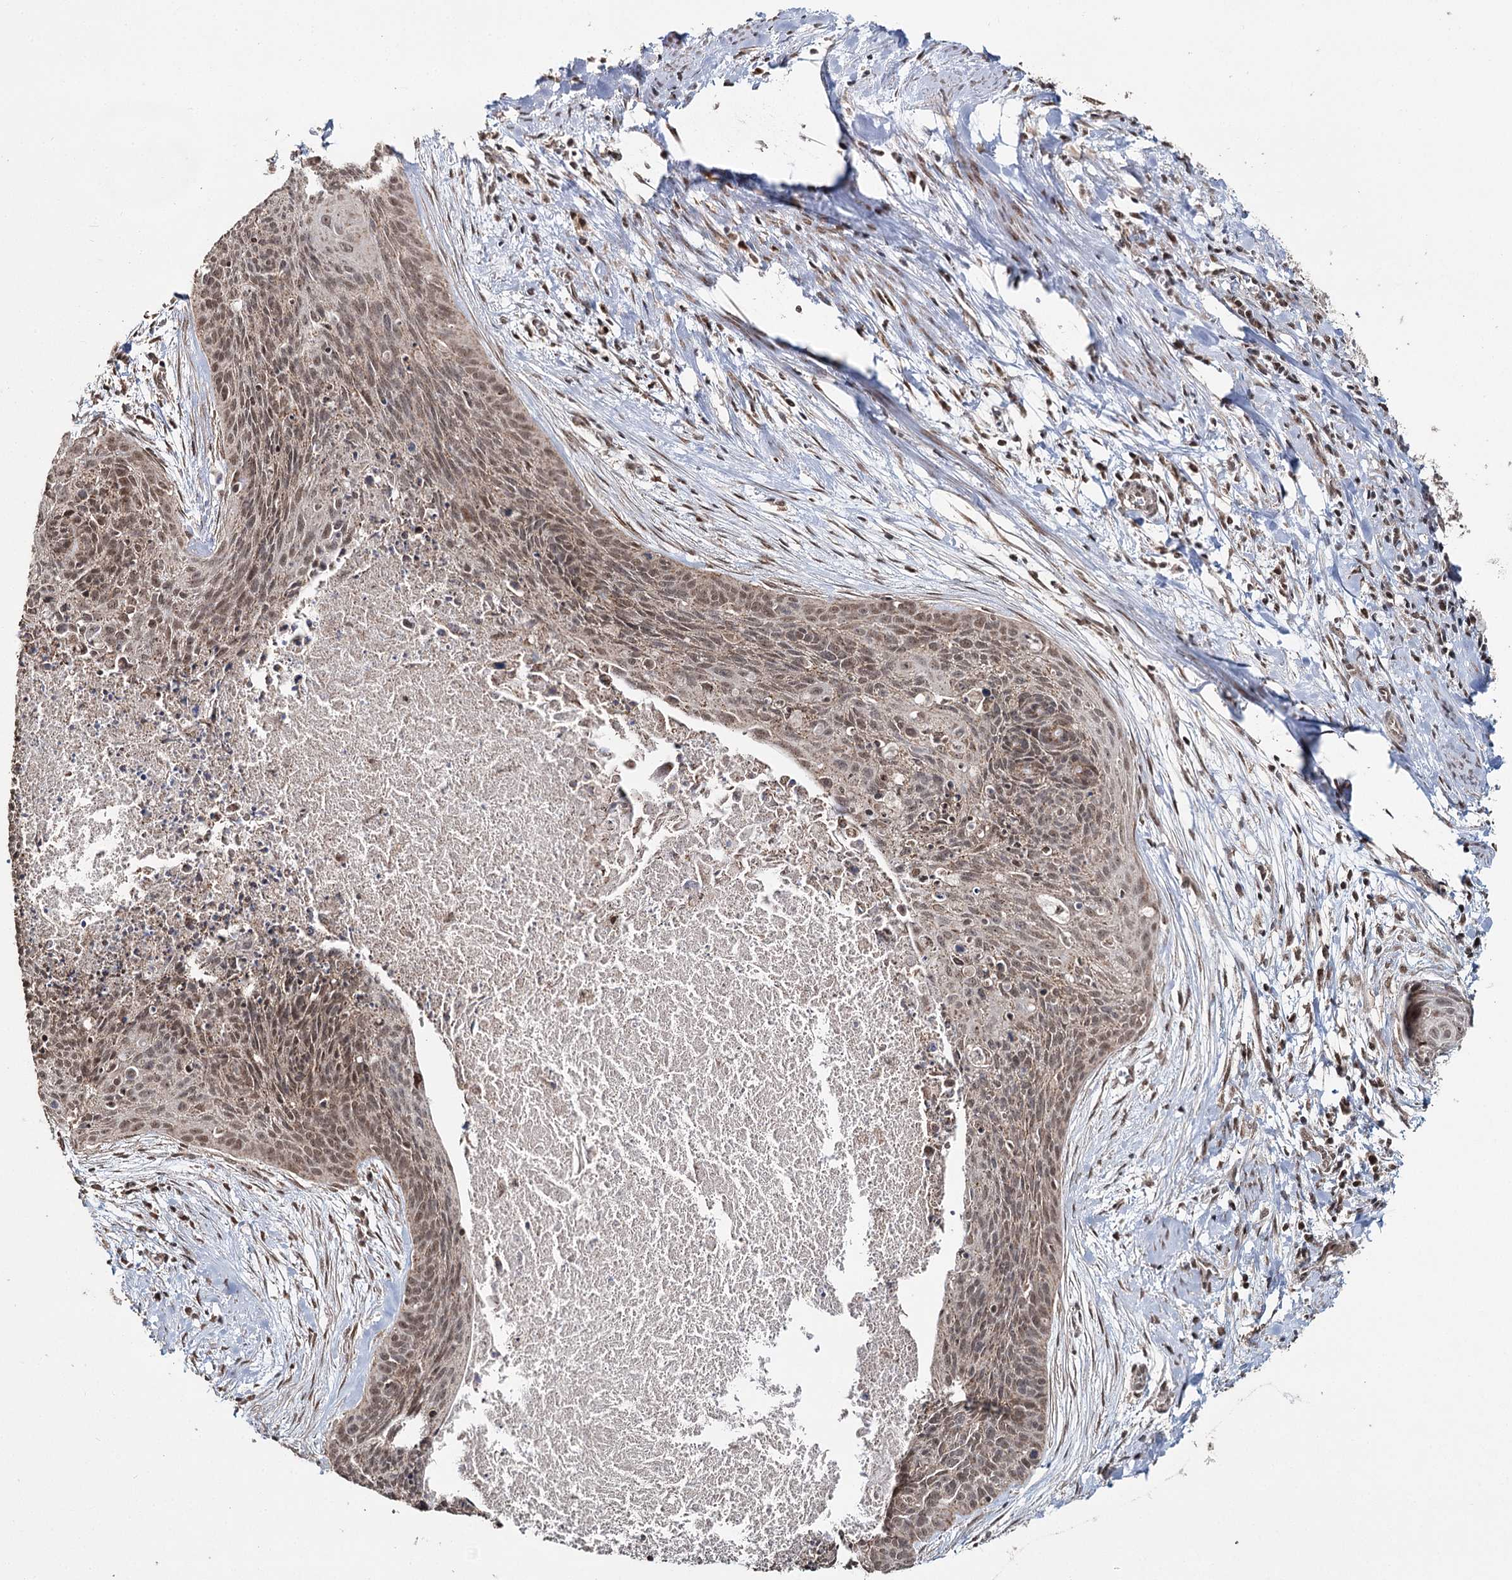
{"staining": {"intensity": "moderate", "quantity": ">75%", "location": "cytoplasmic/membranous,nuclear"}, "tissue": "cervical cancer", "cell_type": "Tumor cells", "image_type": "cancer", "snomed": [{"axis": "morphology", "description": "Squamous cell carcinoma, NOS"}, {"axis": "topography", "description": "Cervix"}], "caption": "Squamous cell carcinoma (cervical) stained for a protein (brown) reveals moderate cytoplasmic/membranous and nuclear positive expression in approximately >75% of tumor cells.", "gene": "PDHX", "patient": {"sex": "female", "age": 55}}